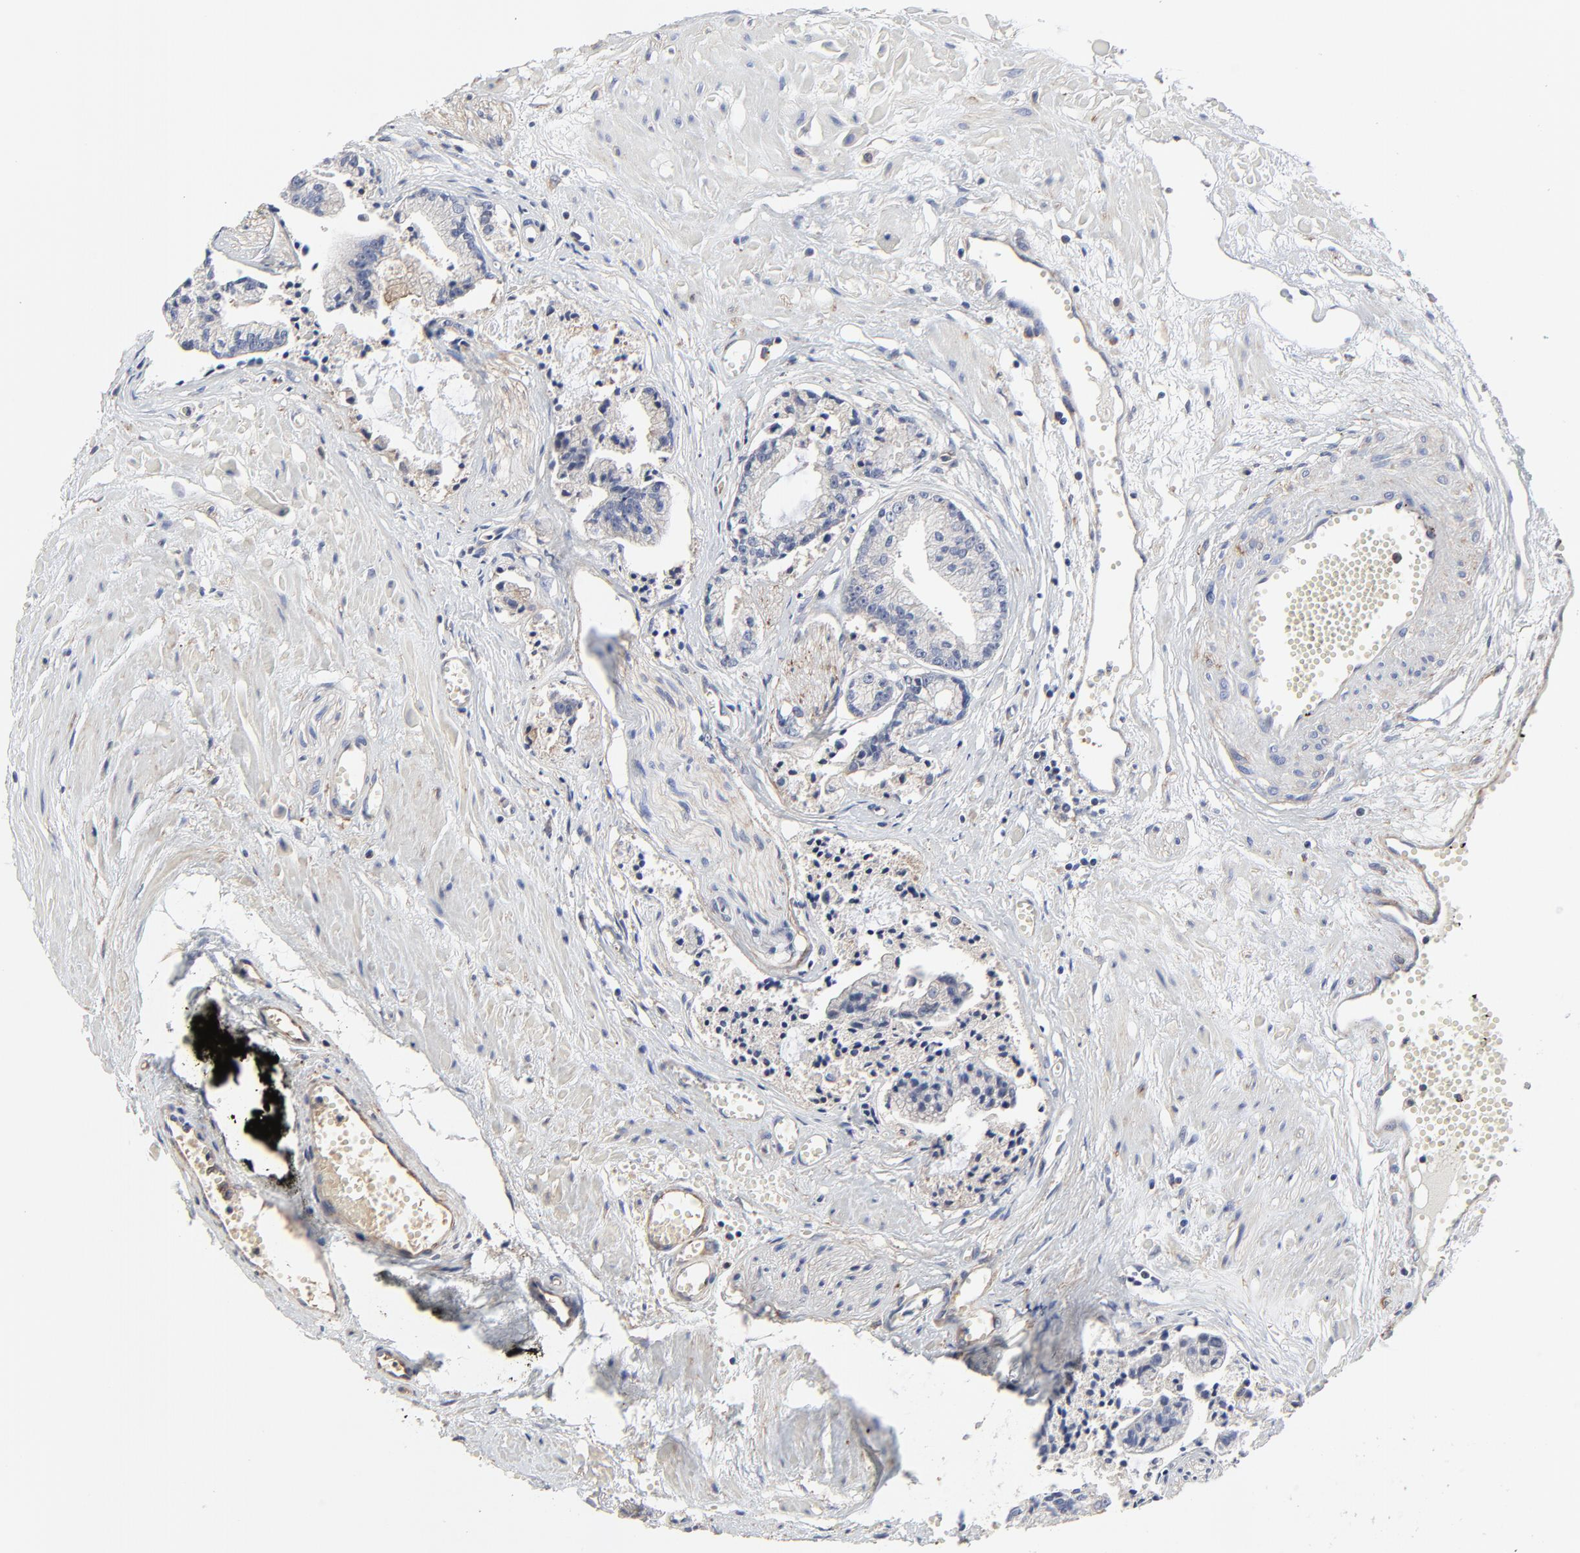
{"staining": {"intensity": "negative", "quantity": "none", "location": "none"}, "tissue": "prostate cancer", "cell_type": "Tumor cells", "image_type": "cancer", "snomed": [{"axis": "morphology", "description": "Adenocarcinoma, High grade"}, {"axis": "topography", "description": "Prostate"}], "caption": "Image shows no protein expression in tumor cells of prostate cancer (adenocarcinoma (high-grade)) tissue.", "gene": "NXF3", "patient": {"sex": "male", "age": 56}}